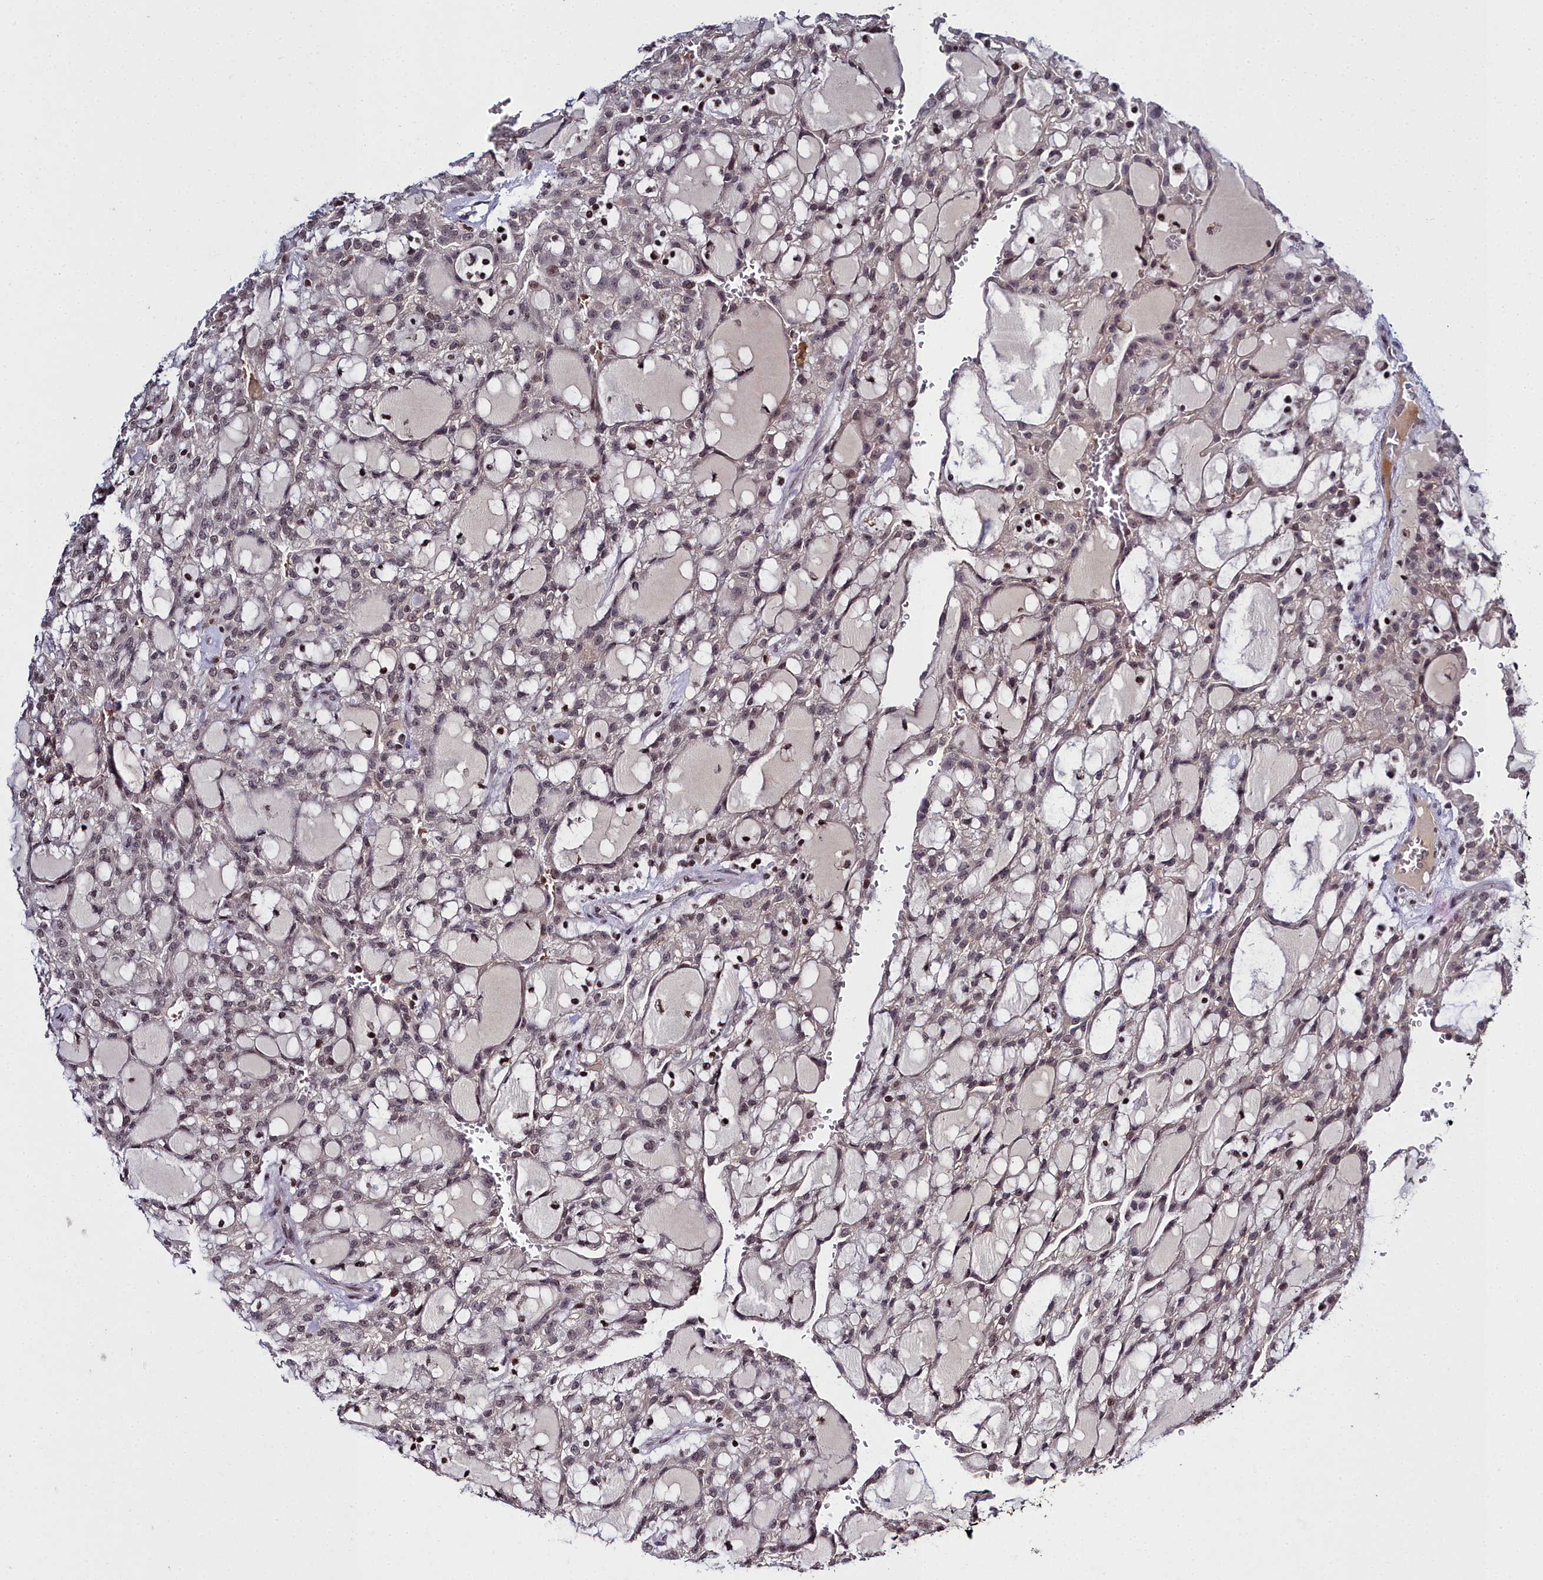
{"staining": {"intensity": "weak", "quantity": "25%-75%", "location": "nuclear"}, "tissue": "renal cancer", "cell_type": "Tumor cells", "image_type": "cancer", "snomed": [{"axis": "morphology", "description": "Adenocarcinoma, NOS"}, {"axis": "topography", "description": "Kidney"}], "caption": "A low amount of weak nuclear positivity is identified in approximately 25%-75% of tumor cells in renal cancer (adenocarcinoma) tissue.", "gene": "FZD4", "patient": {"sex": "male", "age": 63}}